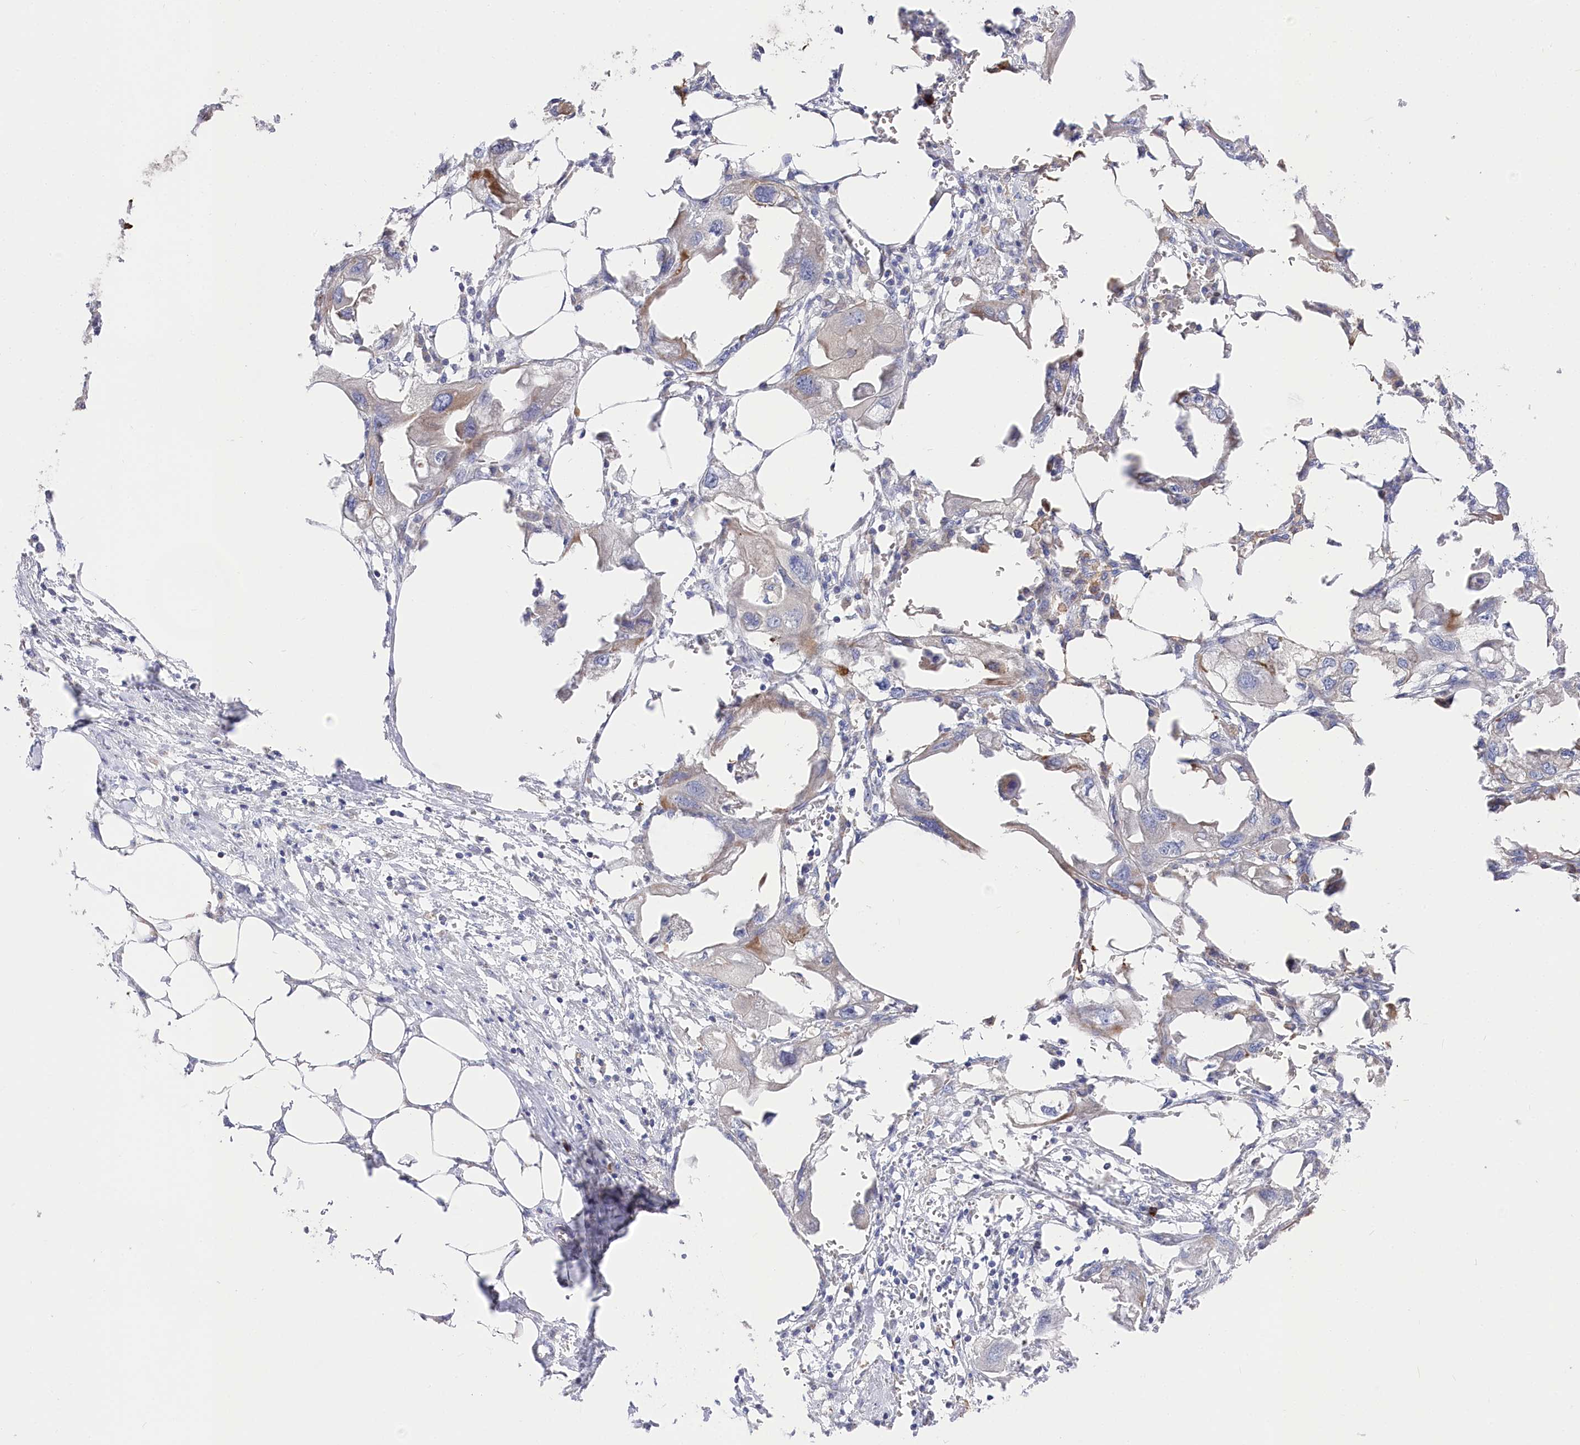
{"staining": {"intensity": "moderate", "quantity": "<25%", "location": "cytoplasmic/membranous"}, "tissue": "endometrial cancer", "cell_type": "Tumor cells", "image_type": "cancer", "snomed": [{"axis": "morphology", "description": "Adenocarcinoma, NOS"}, {"axis": "morphology", "description": "Adenocarcinoma, metastatic, NOS"}, {"axis": "topography", "description": "Adipose tissue"}, {"axis": "topography", "description": "Endometrium"}], "caption": "The image displays a brown stain indicating the presence of a protein in the cytoplasmic/membranous of tumor cells in endometrial cancer (metastatic adenocarcinoma).", "gene": "POGLUT1", "patient": {"sex": "female", "age": 67}}